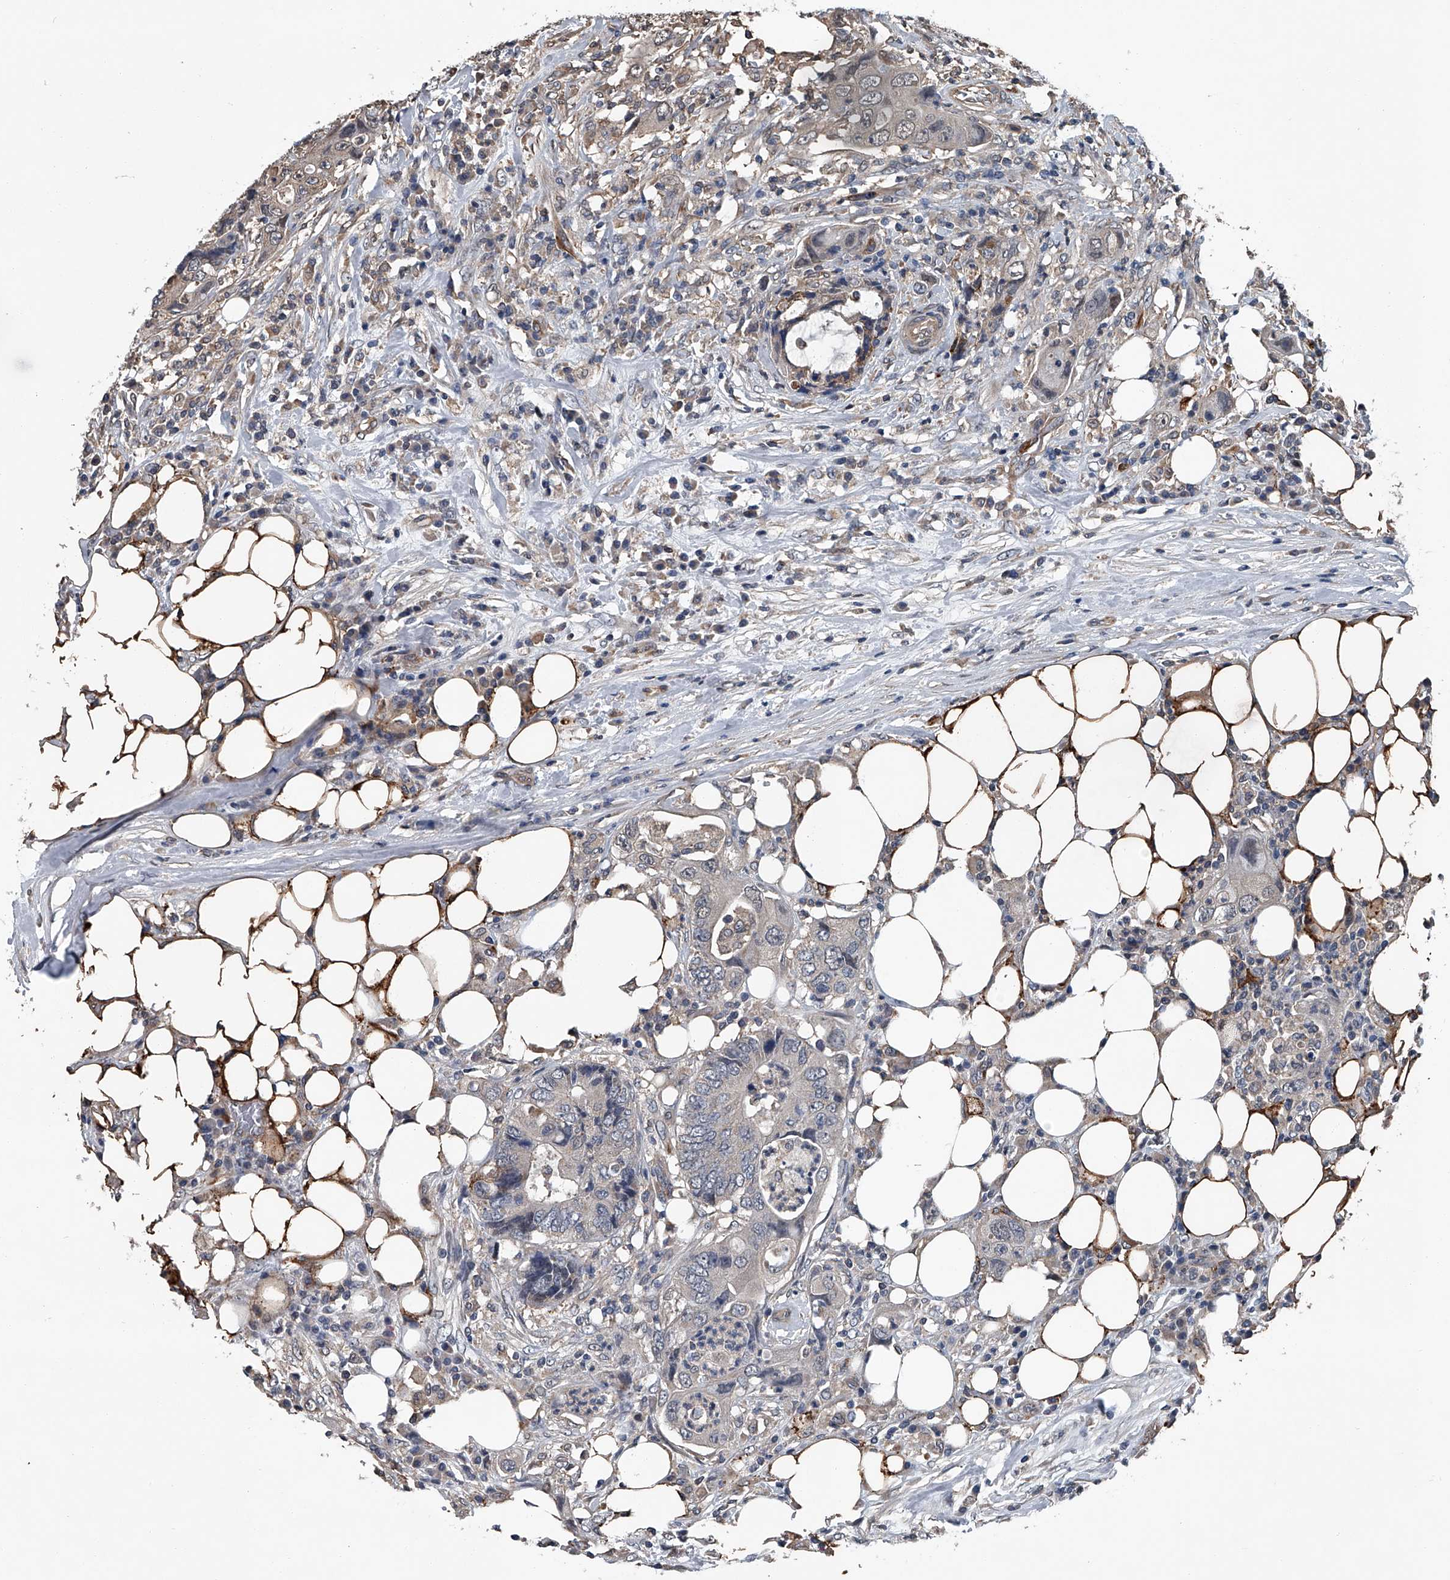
{"staining": {"intensity": "negative", "quantity": "none", "location": "none"}, "tissue": "colorectal cancer", "cell_type": "Tumor cells", "image_type": "cancer", "snomed": [{"axis": "morphology", "description": "Adenocarcinoma, NOS"}, {"axis": "topography", "description": "Colon"}], "caption": "The micrograph demonstrates no staining of tumor cells in colorectal cancer.", "gene": "LDLRAD2", "patient": {"sex": "male", "age": 71}}